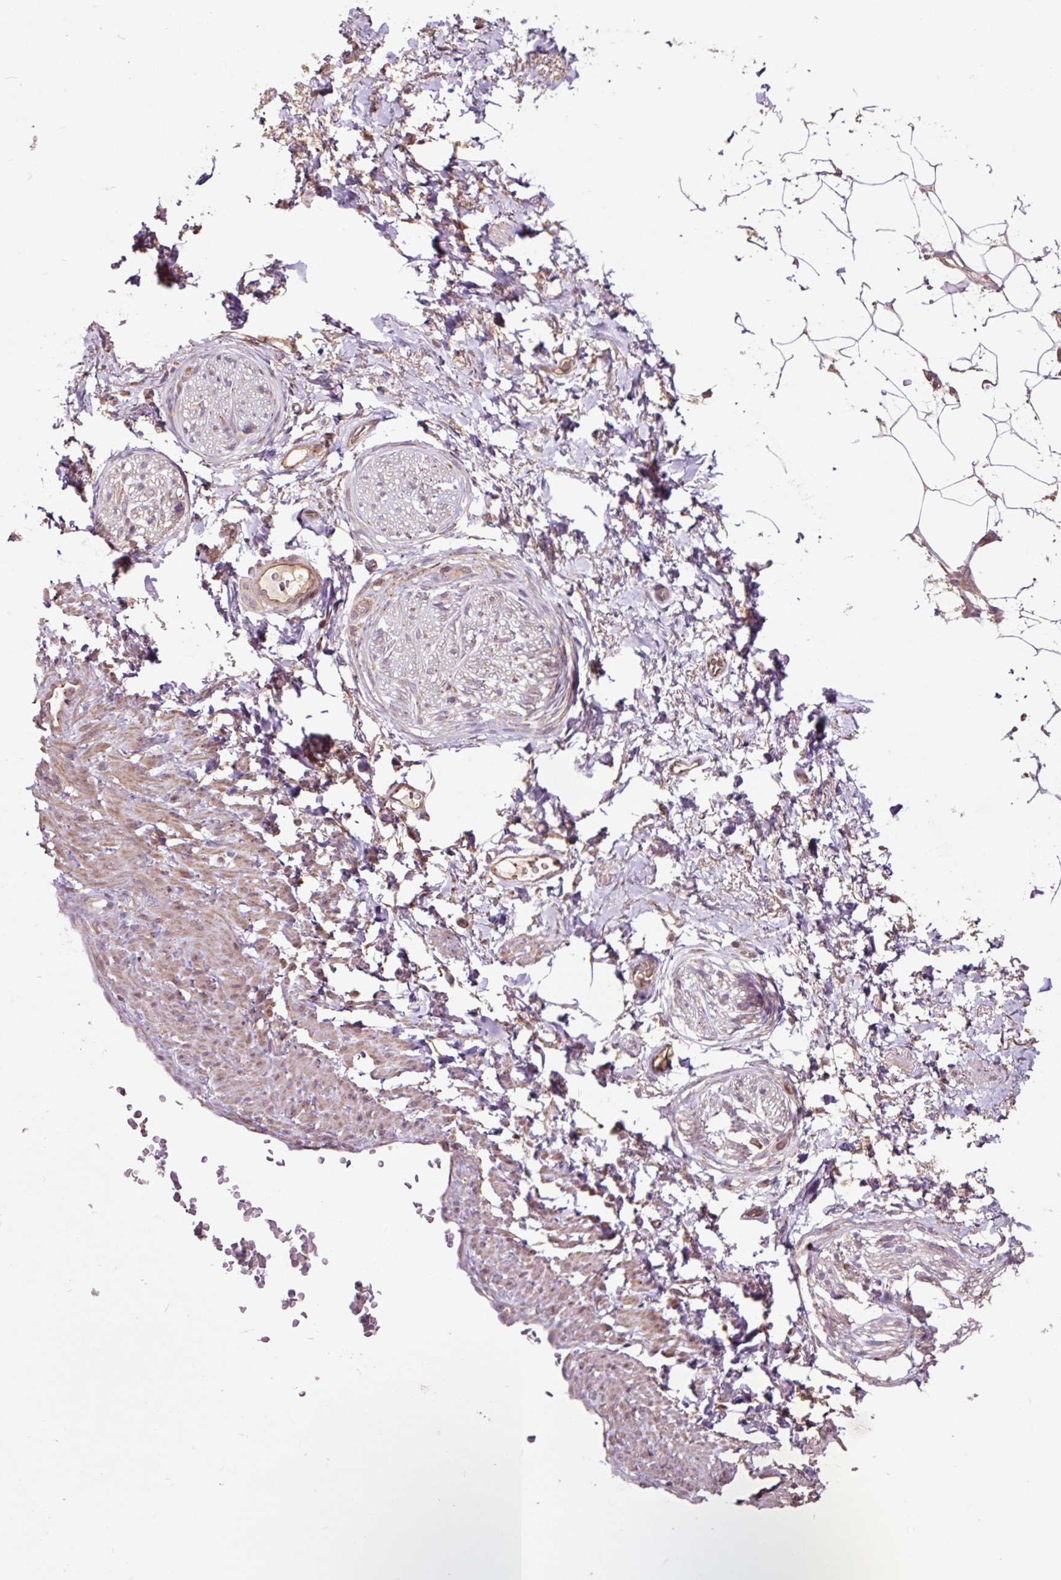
{"staining": {"intensity": "moderate", "quantity": "25%-75%", "location": "cytoplasmic/membranous"}, "tissue": "adipose tissue", "cell_type": "Adipocytes", "image_type": "normal", "snomed": [{"axis": "morphology", "description": "Normal tissue, NOS"}, {"axis": "topography", "description": "Vagina"}, {"axis": "topography", "description": "Peripheral nerve tissue"}], "caption": "Immunohistochemistry (IHC) of normal adipose tissue shows medium levels of moderate cytoplasmic/membranous expression in about 25%-75% of adipocytes. (DAB (3,3'-diaminobenzidine) = brown stain, brightfield microscopy at high magnification).", "gene": "MMS19", "patient": {"sex": "female", "age": 71}}